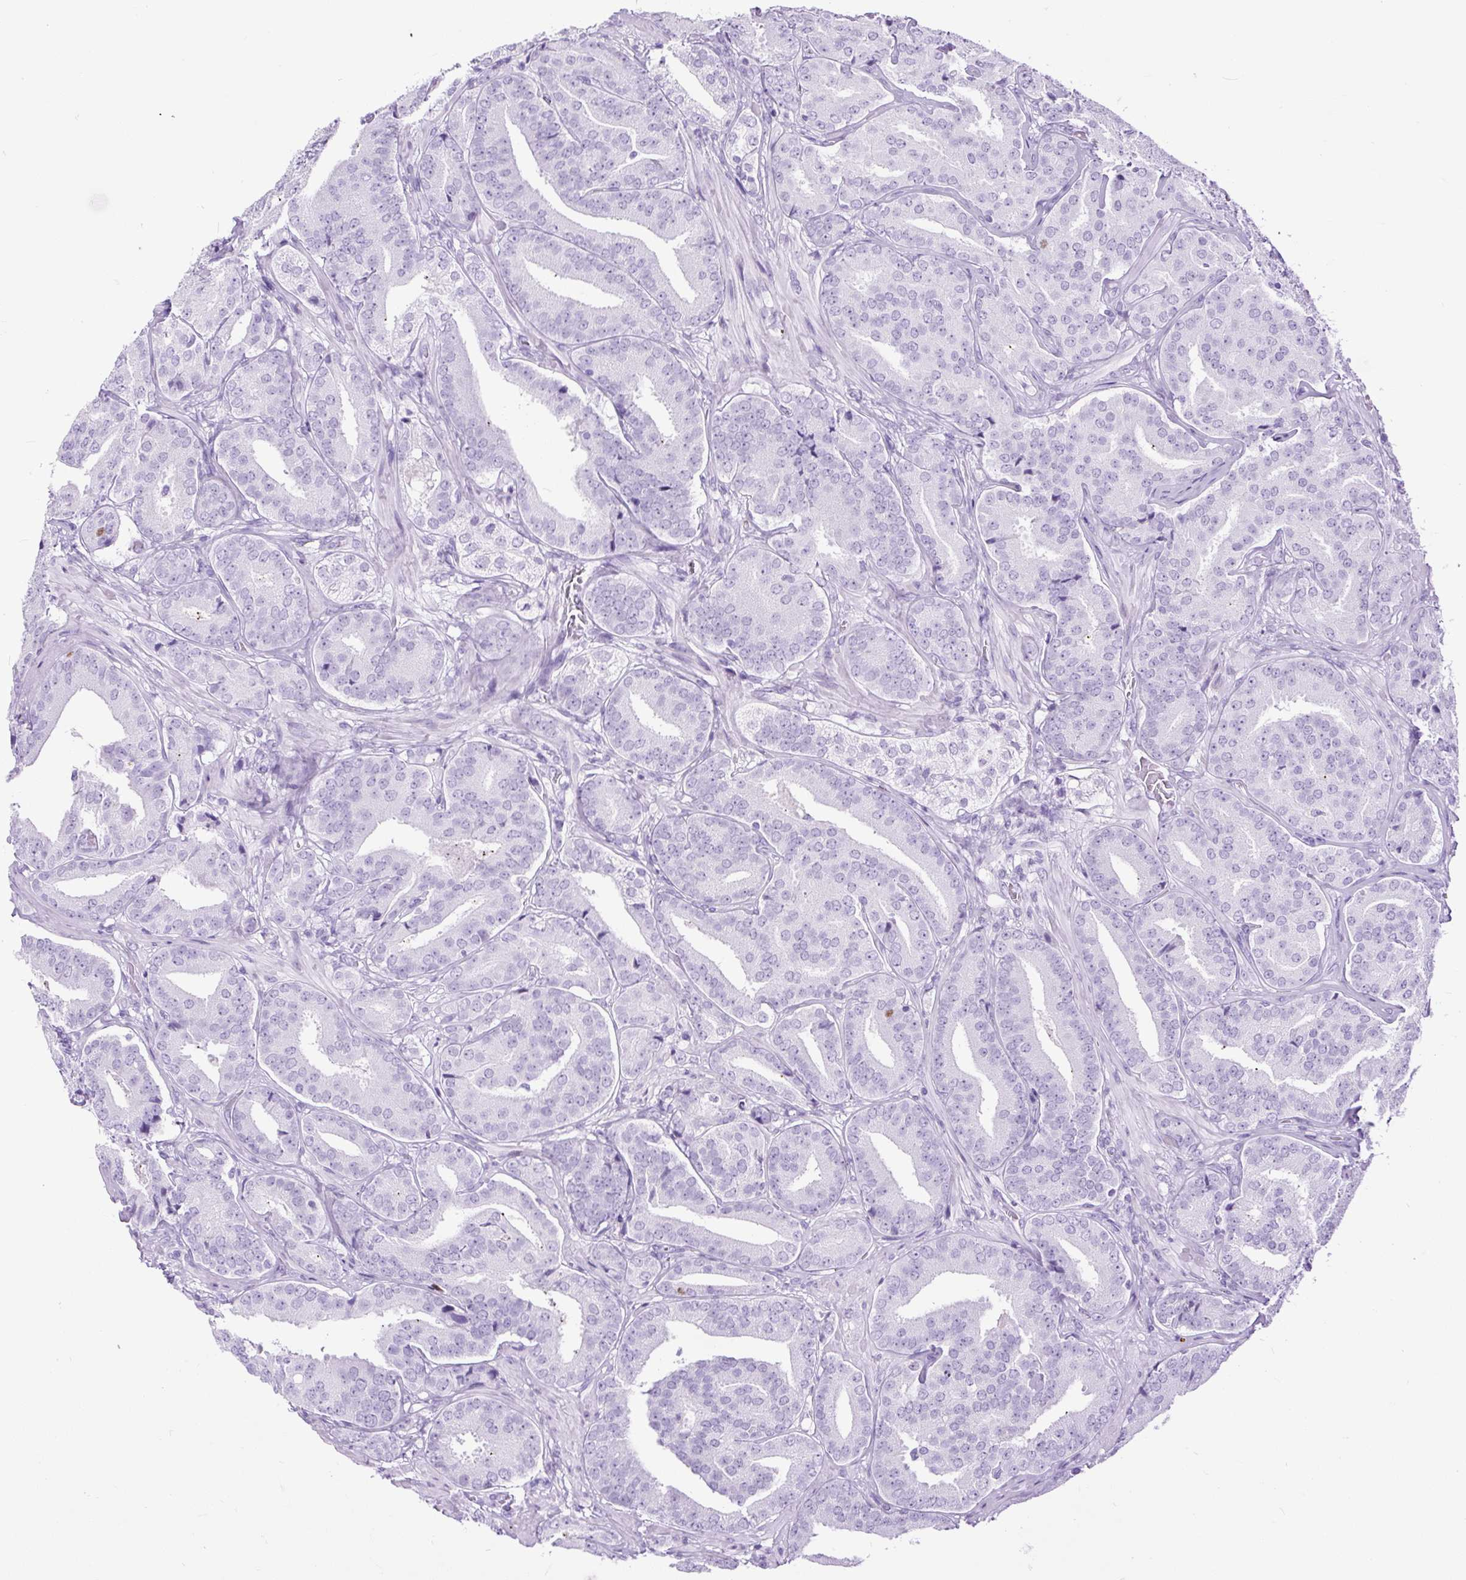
{"staining": {"intensity": "negative", "quantity": "none", "location": "none"}, "tissue": "prostate cancer", "cell_type": "Tumor cells", "image_type": "cancer", "snomed": [{"axis": "morphology", "description": "Adenocarcinoma, High grade"}, {"axis": "topography", "description": "Prostate"}], "caption": "High power microscopy micrograph of an immunohistochemistry histopathology image of high-grade adenocarcinoma (prostate), revealing no significant expression in tumor cells.", "gene": "RACGAP1", "patient": {"sex": "male", "age": 63}}